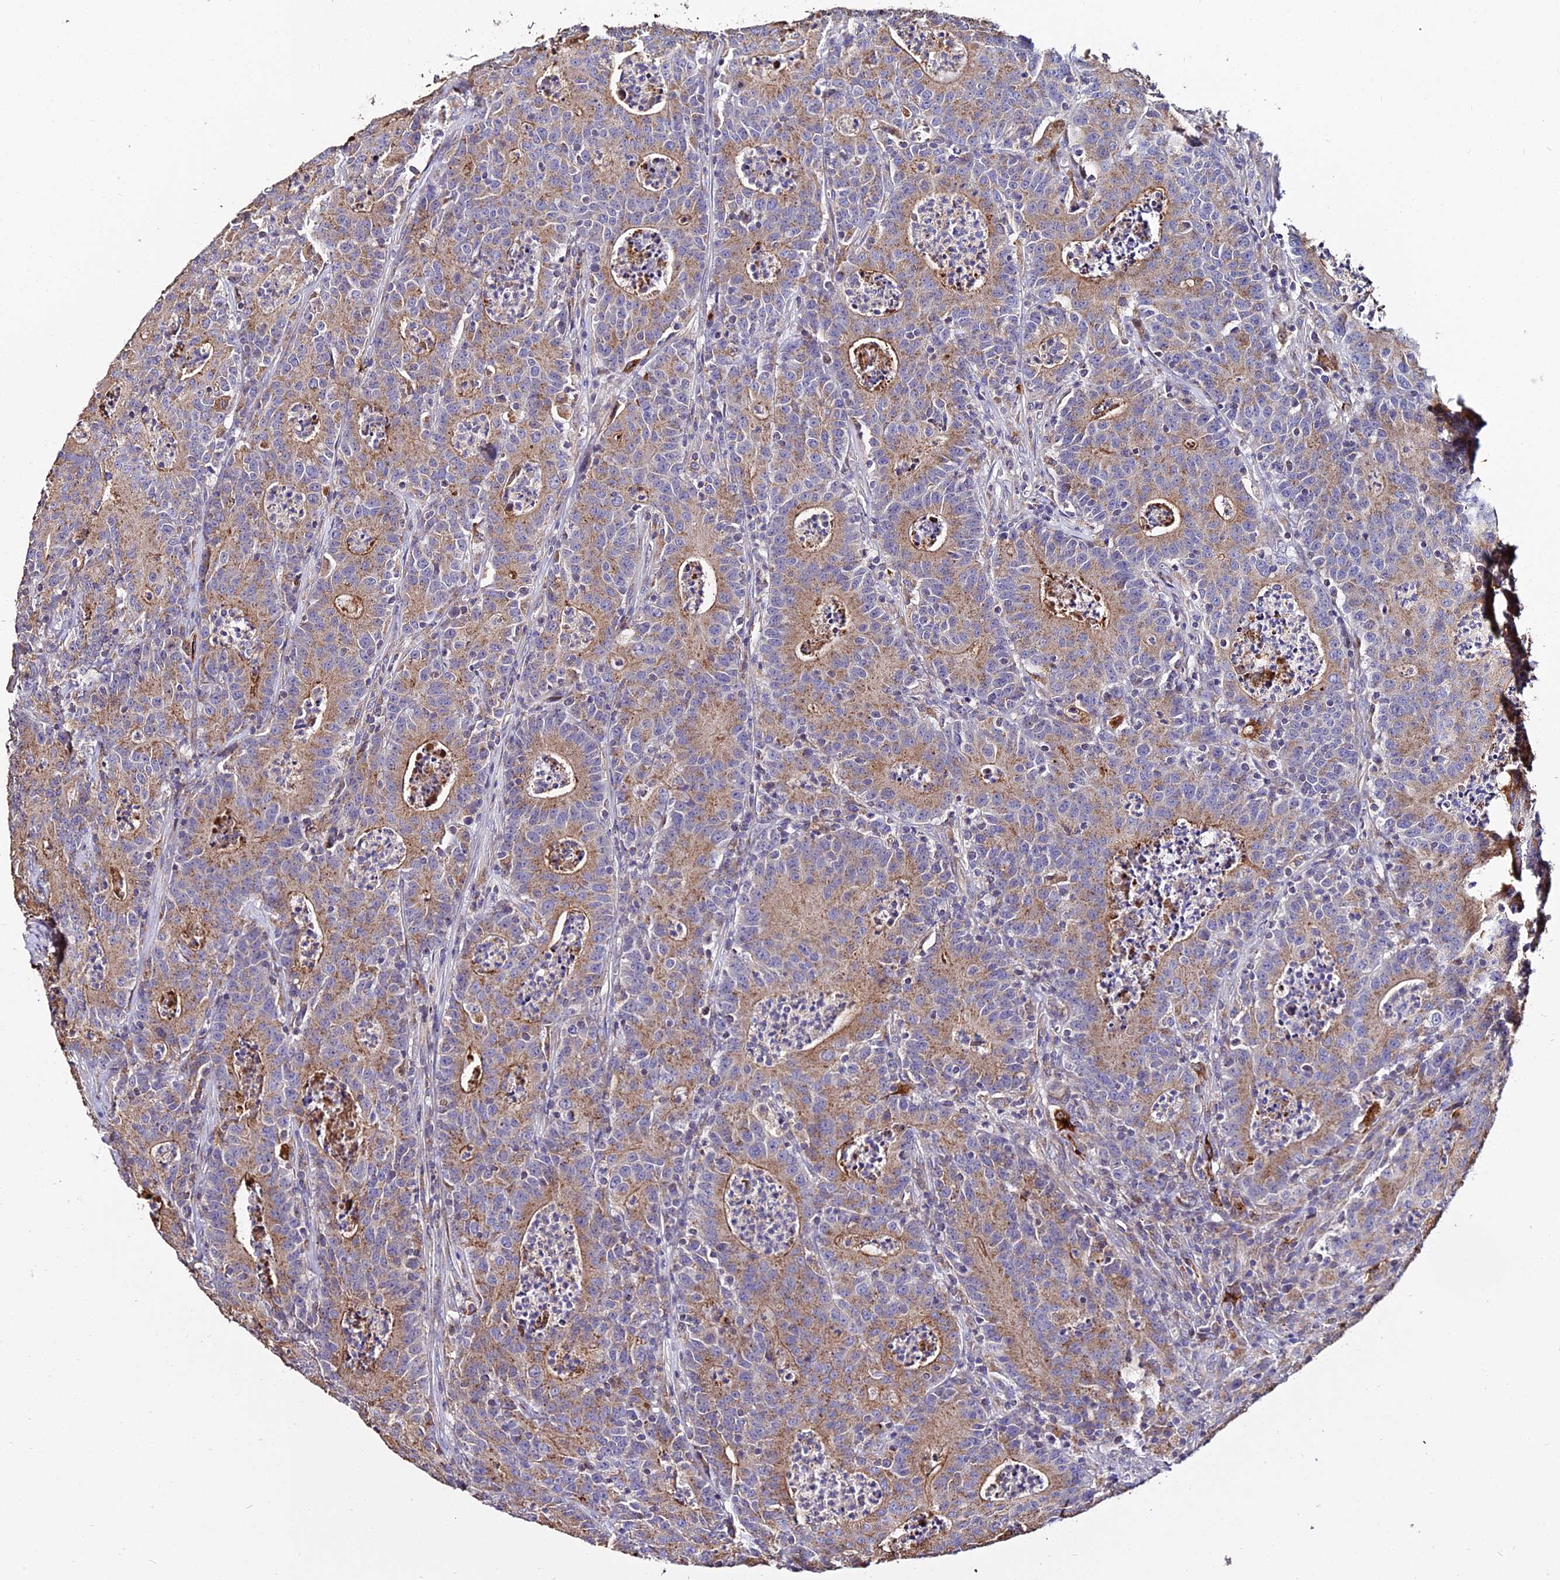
{"staining": {"intensity": "moderate", "quantity": ">75%", "location": "cytoplasmic/membranous"}, "tissue": "colorectal cancer", "cell_type": "Tumor cells", "image_type": "cancer", "snomed": [{"axis": "morphology", "description": "Adenocarcinoma, NOS"}, {"axis": "topography", "description": "Colon"}], "caption": "Immunohistochemical staining of colorectal adenocarcinoma reveals medium levels of moderate cytoplasmic/membranous protein positivity in about >75% of tumor cells.", "gene": "PEX19", "patient": {"sex": "male", "age": 83}}